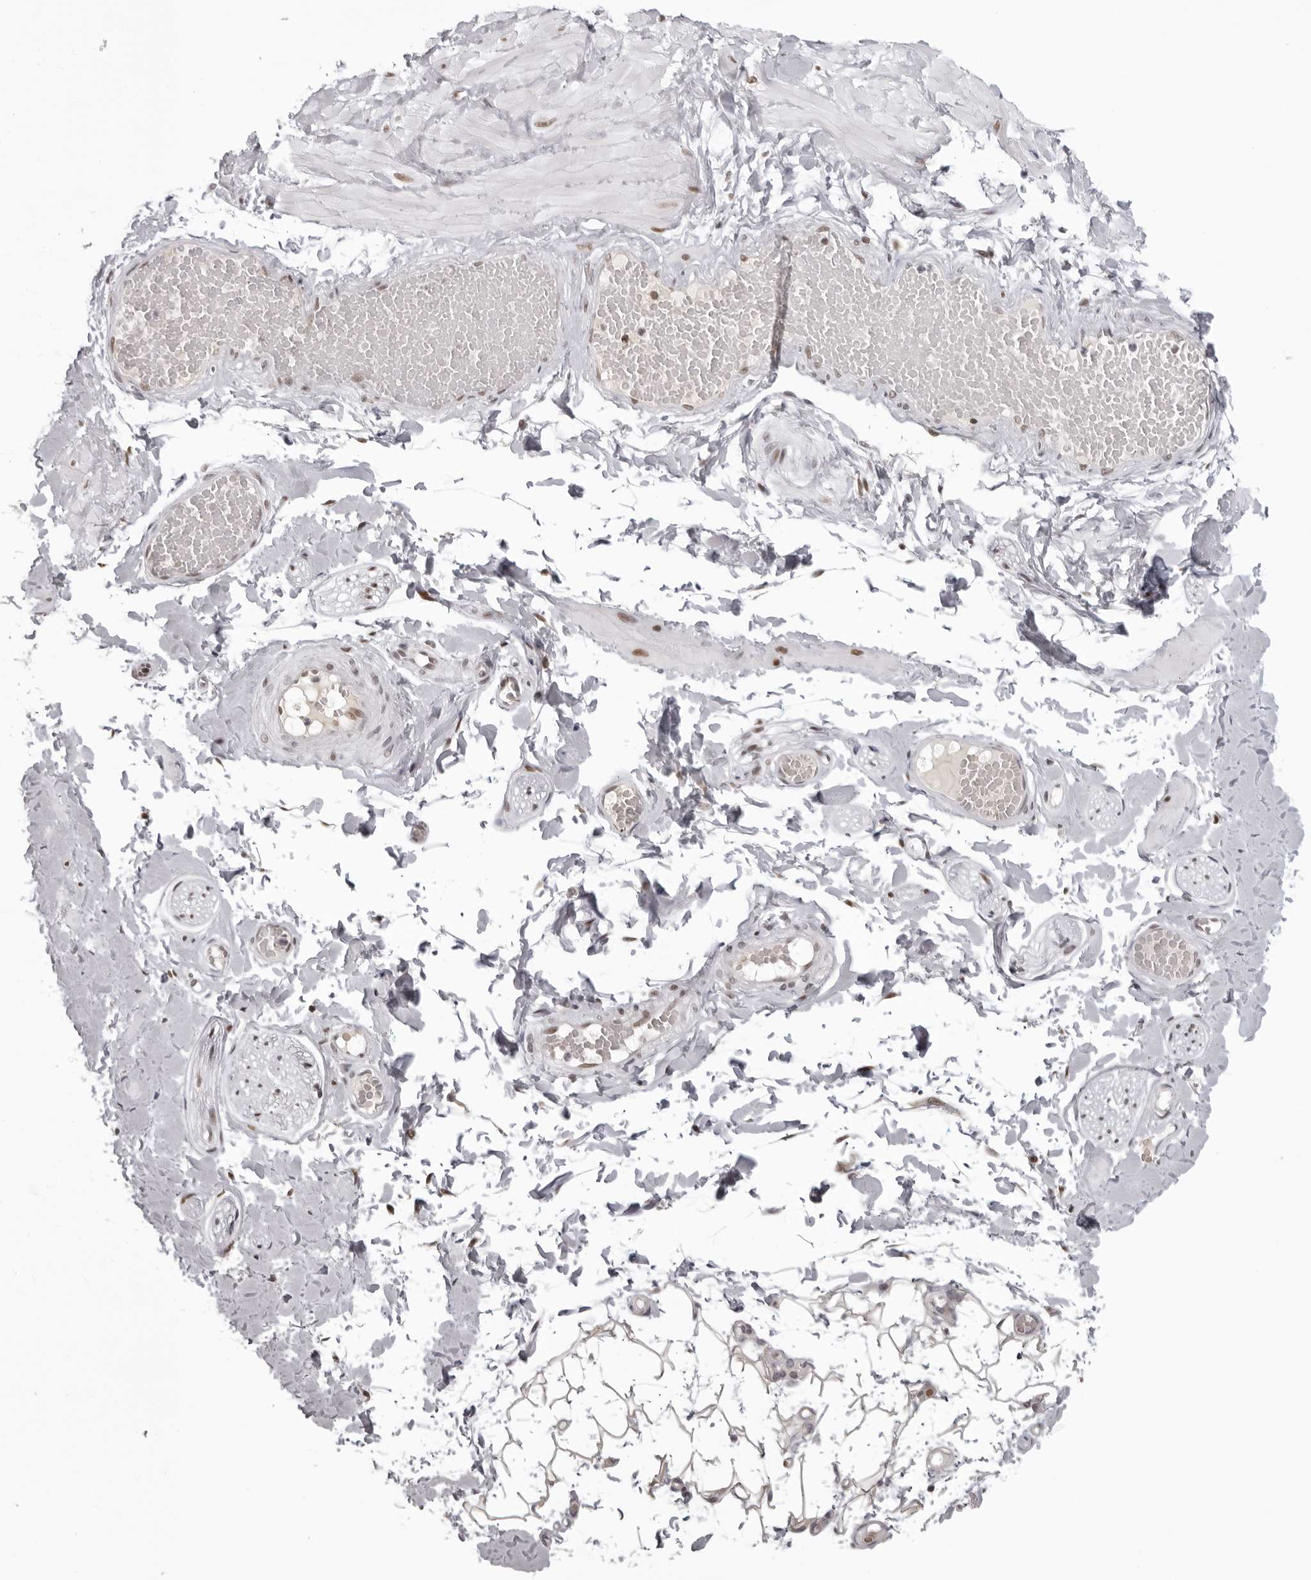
{"staining": {"intensity": "weak", "quantity": "<25%", "location": "nuclear"}, "tissue": "adipose tissue", "cell_type": "Adipocytes", "image_type": "normal", "snomed": [{"axis": "morphology", "description": "Normal tissue, NOS"}, {"axis": "topography", "description": "Adipose tissue"}, {"axis": "topography", "description": "Vascular tissue"}, {"axis": "topography", "description": "Peripheral nerve tissue"}], "caption": "Adipocytes show no significant protein staining in benign adipose tissue. Brightfield microscopy of IHC stained with DAB (3,3'-diaminobenzidine) (brown) and hematoxylin (blue), captured at high magnification.", "gene": "HEXIM2", "patient": {"sex": "male", "age": 25}}